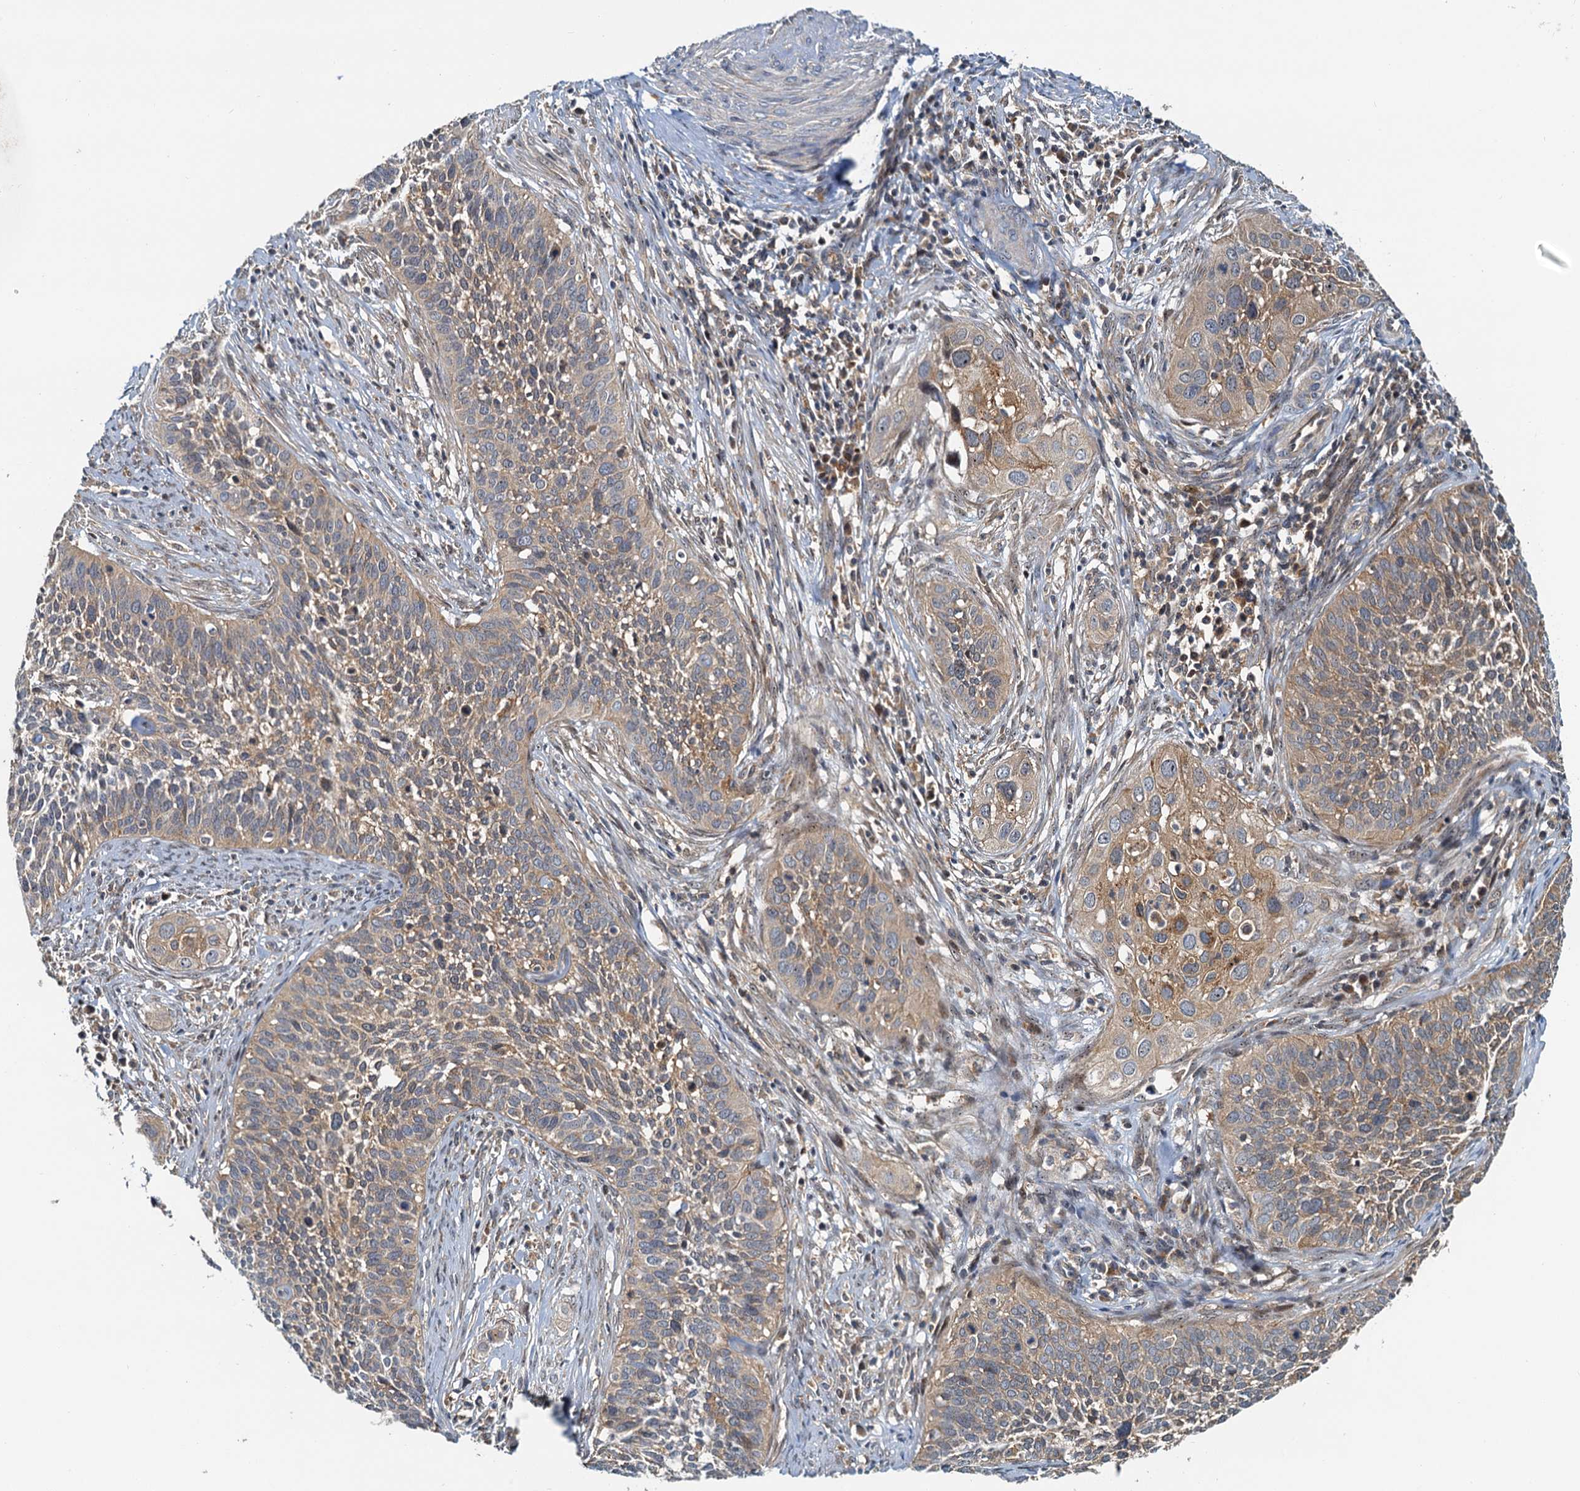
{"staining": {"intensity": "weak", "quantity": ">75%", "location": "cytoplasmic/membranous"}, "tissue": "cervical cancer", "cell_type": "Tumor cells", "image_type": "cancer", "snomed": [{"axis": "morphology", "description": "Squamous cell carcinoma, NOS"}, {"axis": "topography", "description": "Cervix"}], "caption": "The histopathology image demonstrates staining of cervical cancer (squamous cell carcinoma), revealing weak cytoplasmic/membranous protein expression (brown color) within tumor cells.", "gene": "TOLLIP", "patient": {"sex": "female", "age": 34}}